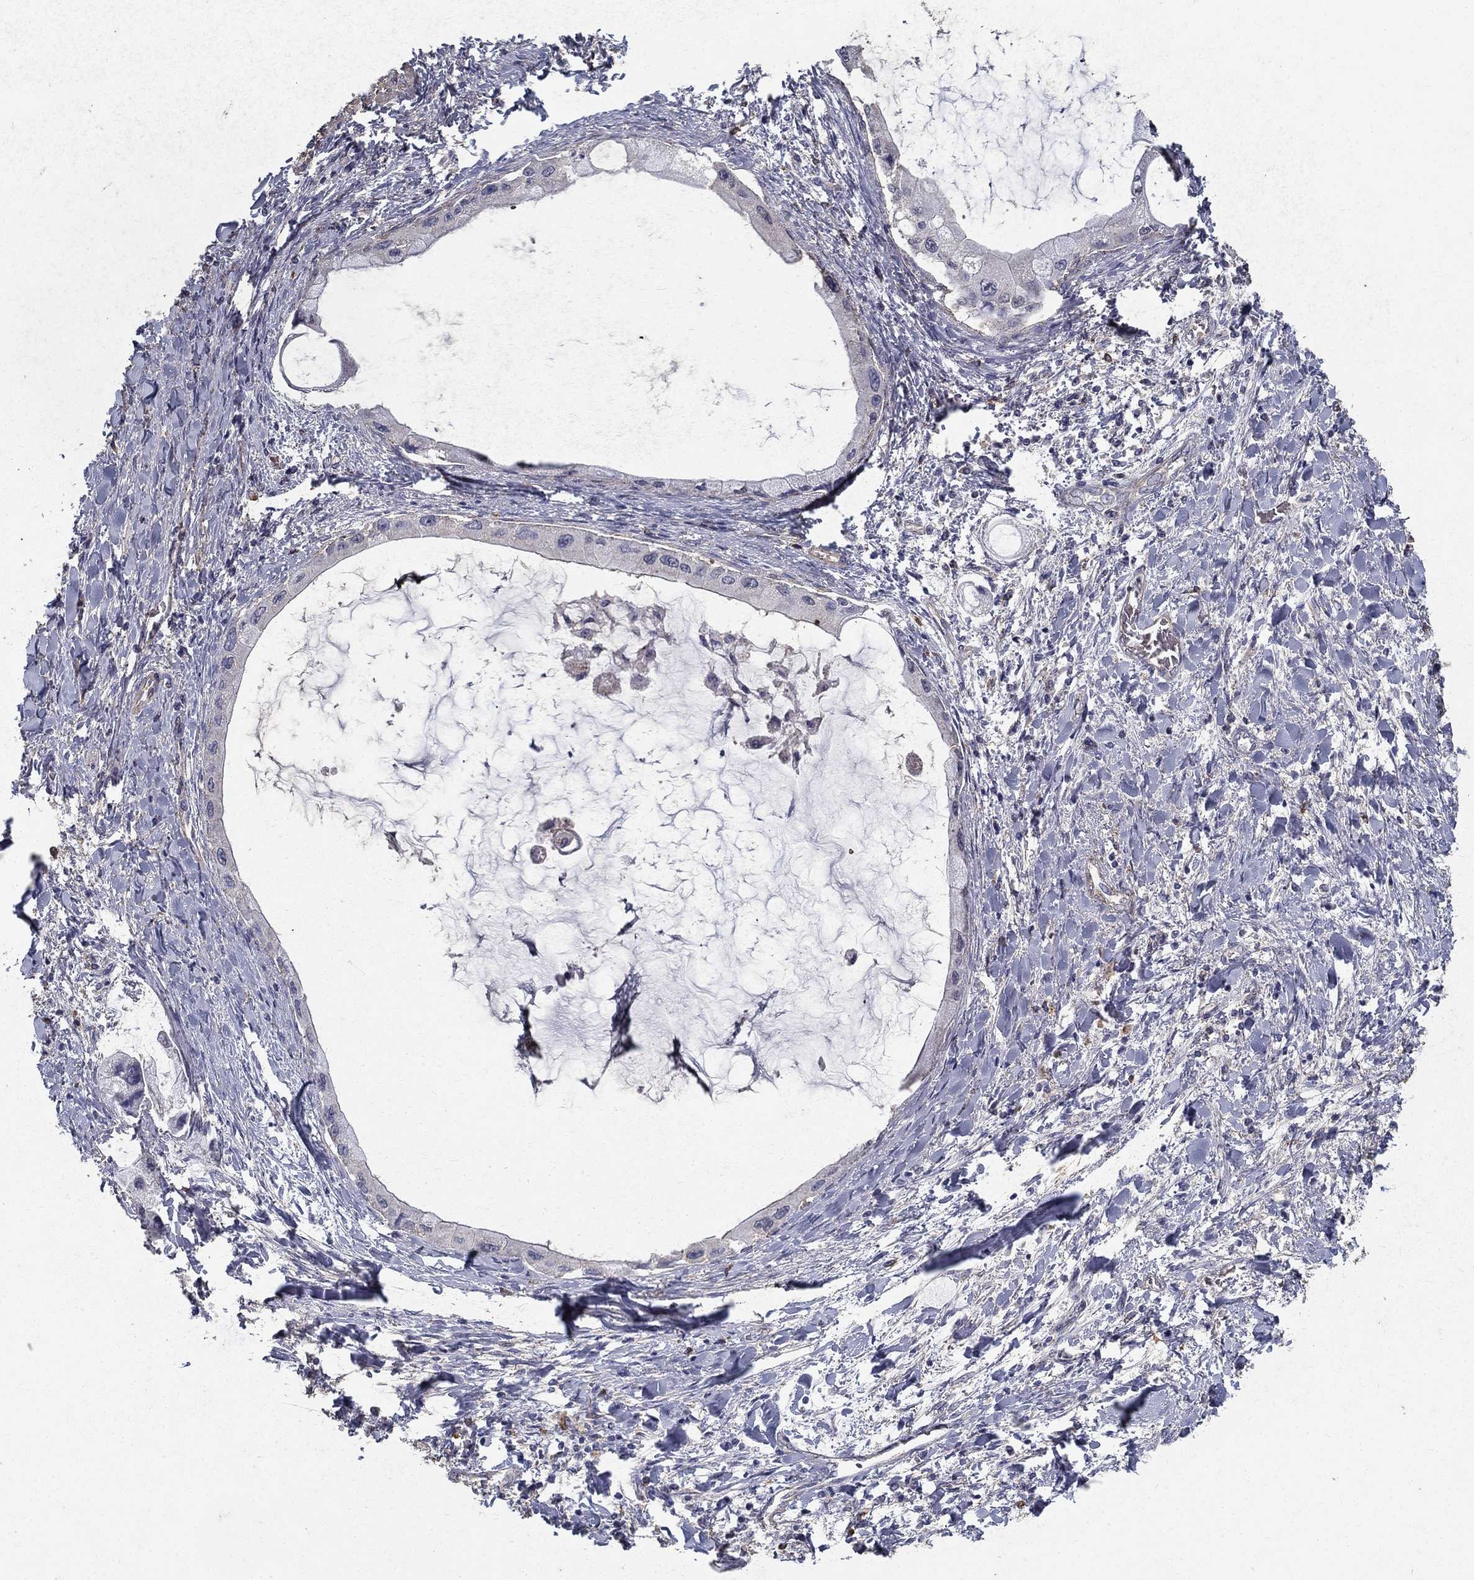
{"staining": {"intensity": "negative", "quantity": "none", "location": "none"}, "tissue": "liver cancer", "cell_type": "Tumor cells", "image_type": "cancer", "snomed": [{"axis": "morphology", "description": "Cholangiocarcinoma"}, {"axis": "topography", "description": "Liver"}], "caption": "The photomicrograph exhibits no significant expression in tumor cells of liver cholangiocarcinoma. Brightfield microscopy of IHC stained with DAB (3,3'-diaminobenzidine) (brown) and hematoxylin (blue), captured at high magnification.", "gene": "MPP2", "patient": {"sex": "male", "age": 50}}